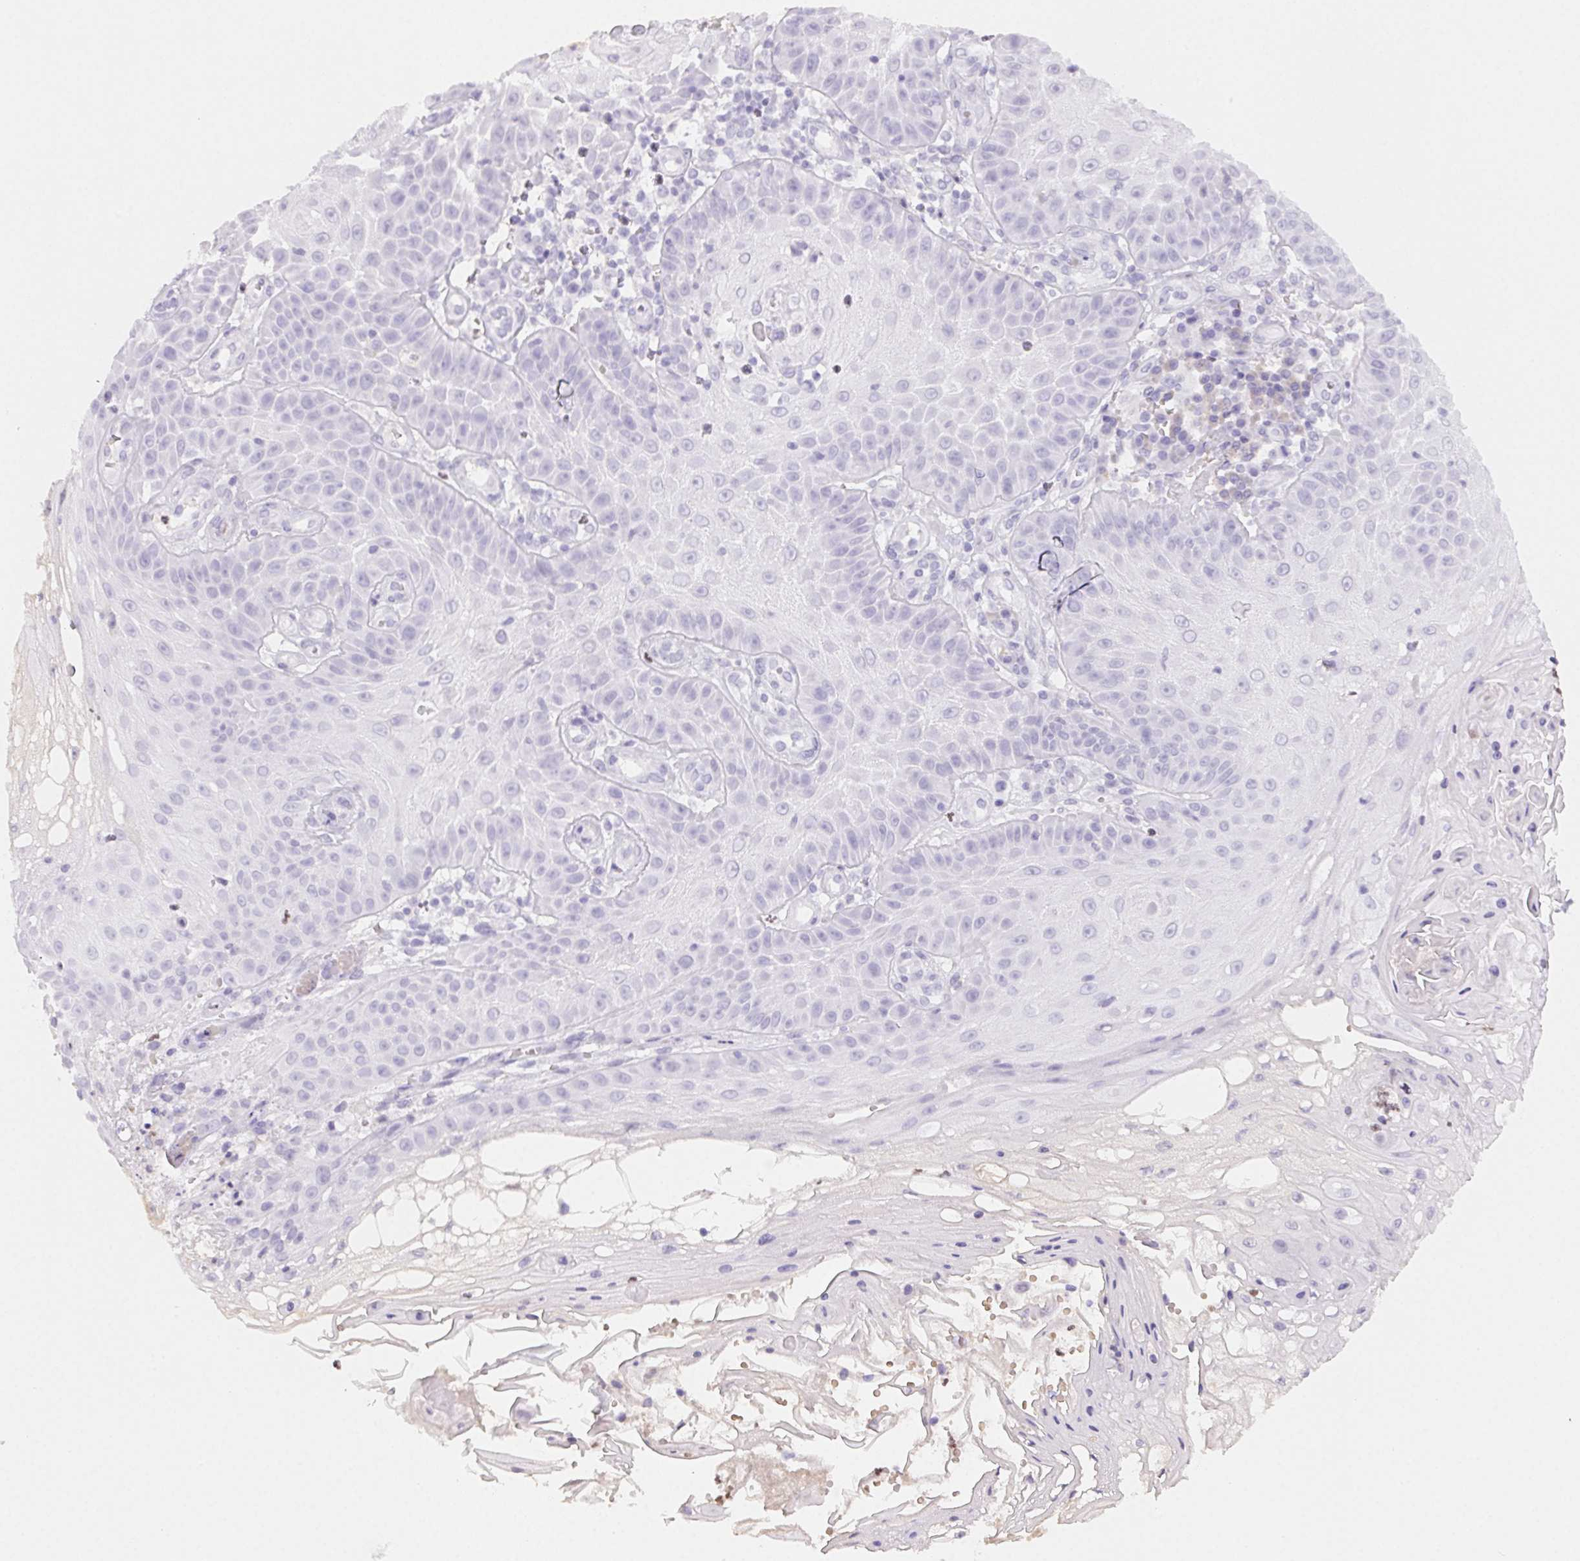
{"staining": {"intensity": "negative", "quantity": "none", "location": "none"}, "tissue": "skin cancer", "cell_type": "Tumor cells", "image_type": "cancer", "snomed": [{"axis": "morphology", "description": "Squamous cell carcinoma, NOS"}, {"axis": "topography", "description": "Skin"}], "caption": "DAB immunohistochemical staining of skin cancer (squamous cell carcinoma) demonstrates no significant staining in tumor cells.", "gene": "PADI4", "patient": {"sex": "male", "age": 70}}